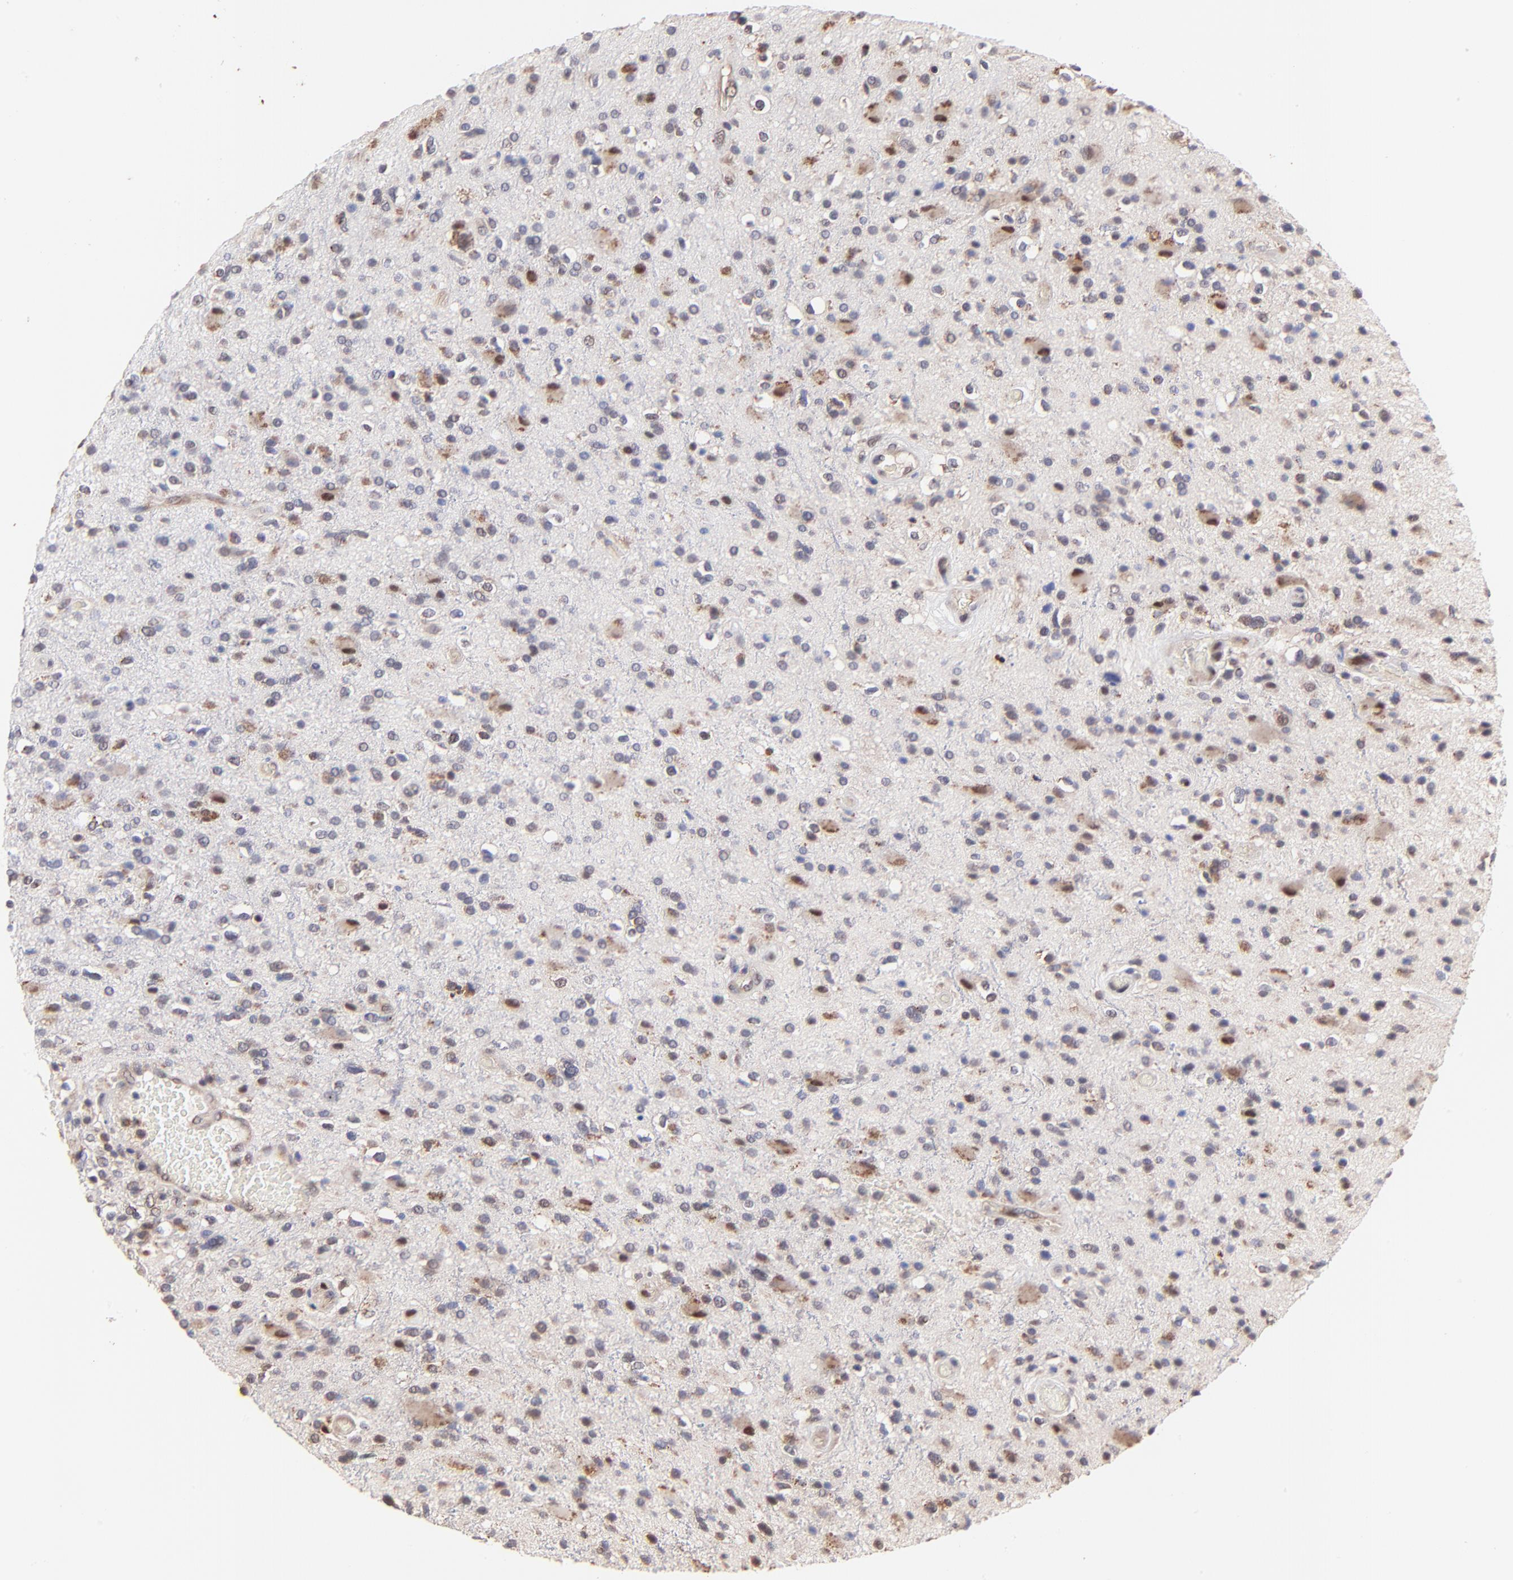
{"staining": {"intensity": "weak", "quantity": "<25%", "location": "cytoplasmic/membranous,nuclear"}, "tissue": "glioma", "cell_type": "Tumor cells", "image_type": "cancer", "snomed": [{"axis": "morphology", "description": "Glioma, malignant, High grade"}, {"axis": "topography", "description": "Brain"}], "caption": "This is an immunohistochemistry (IHC) histopathology image of human malignant glioma (high-grade). There is no expression in tumor cells.", "gene": "PSMA6", "patient": {"sex": "male", "age": 33}}